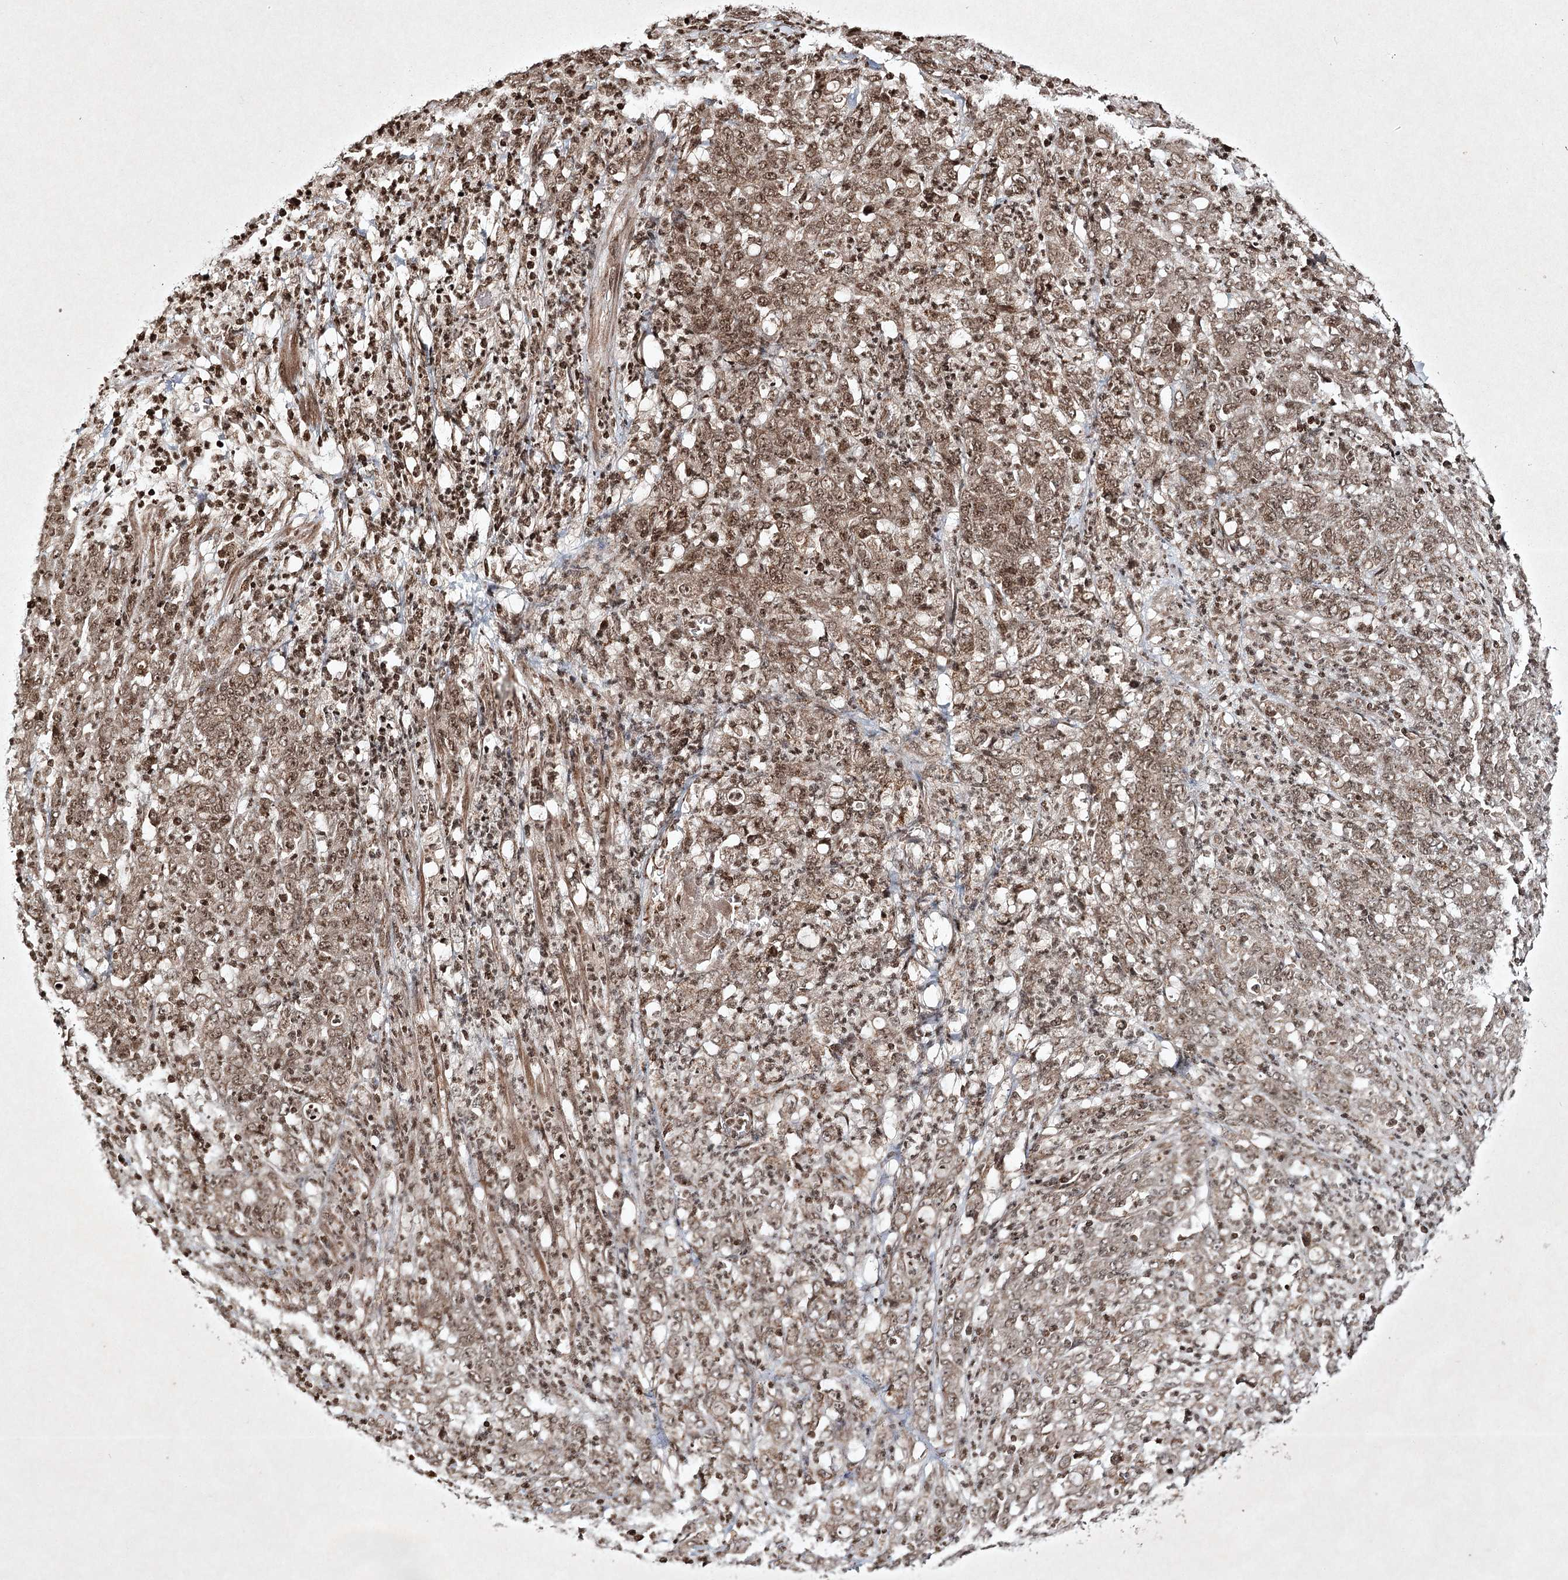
{"staining": {"intensity": "moderate", "quantity": ">75%", "location": "nuclear"}, "tissue": "stomach cancer", "cell_type": "Tumor cells", "image_type": "cancer", "snomed": [{"axis": "morphology", "description": "Adenocarcinoma, NOS"}, {"axis": "topography", "description": "Stomach, lower"}], "caption": "Adenocarcinoma (stomach) stained with immunohistochemistry (IHC) shows moderate nuclear staining in about >75% of tumor cells.", "gene": "CARM1", "patient": {"sex": "female", "age": 71}}